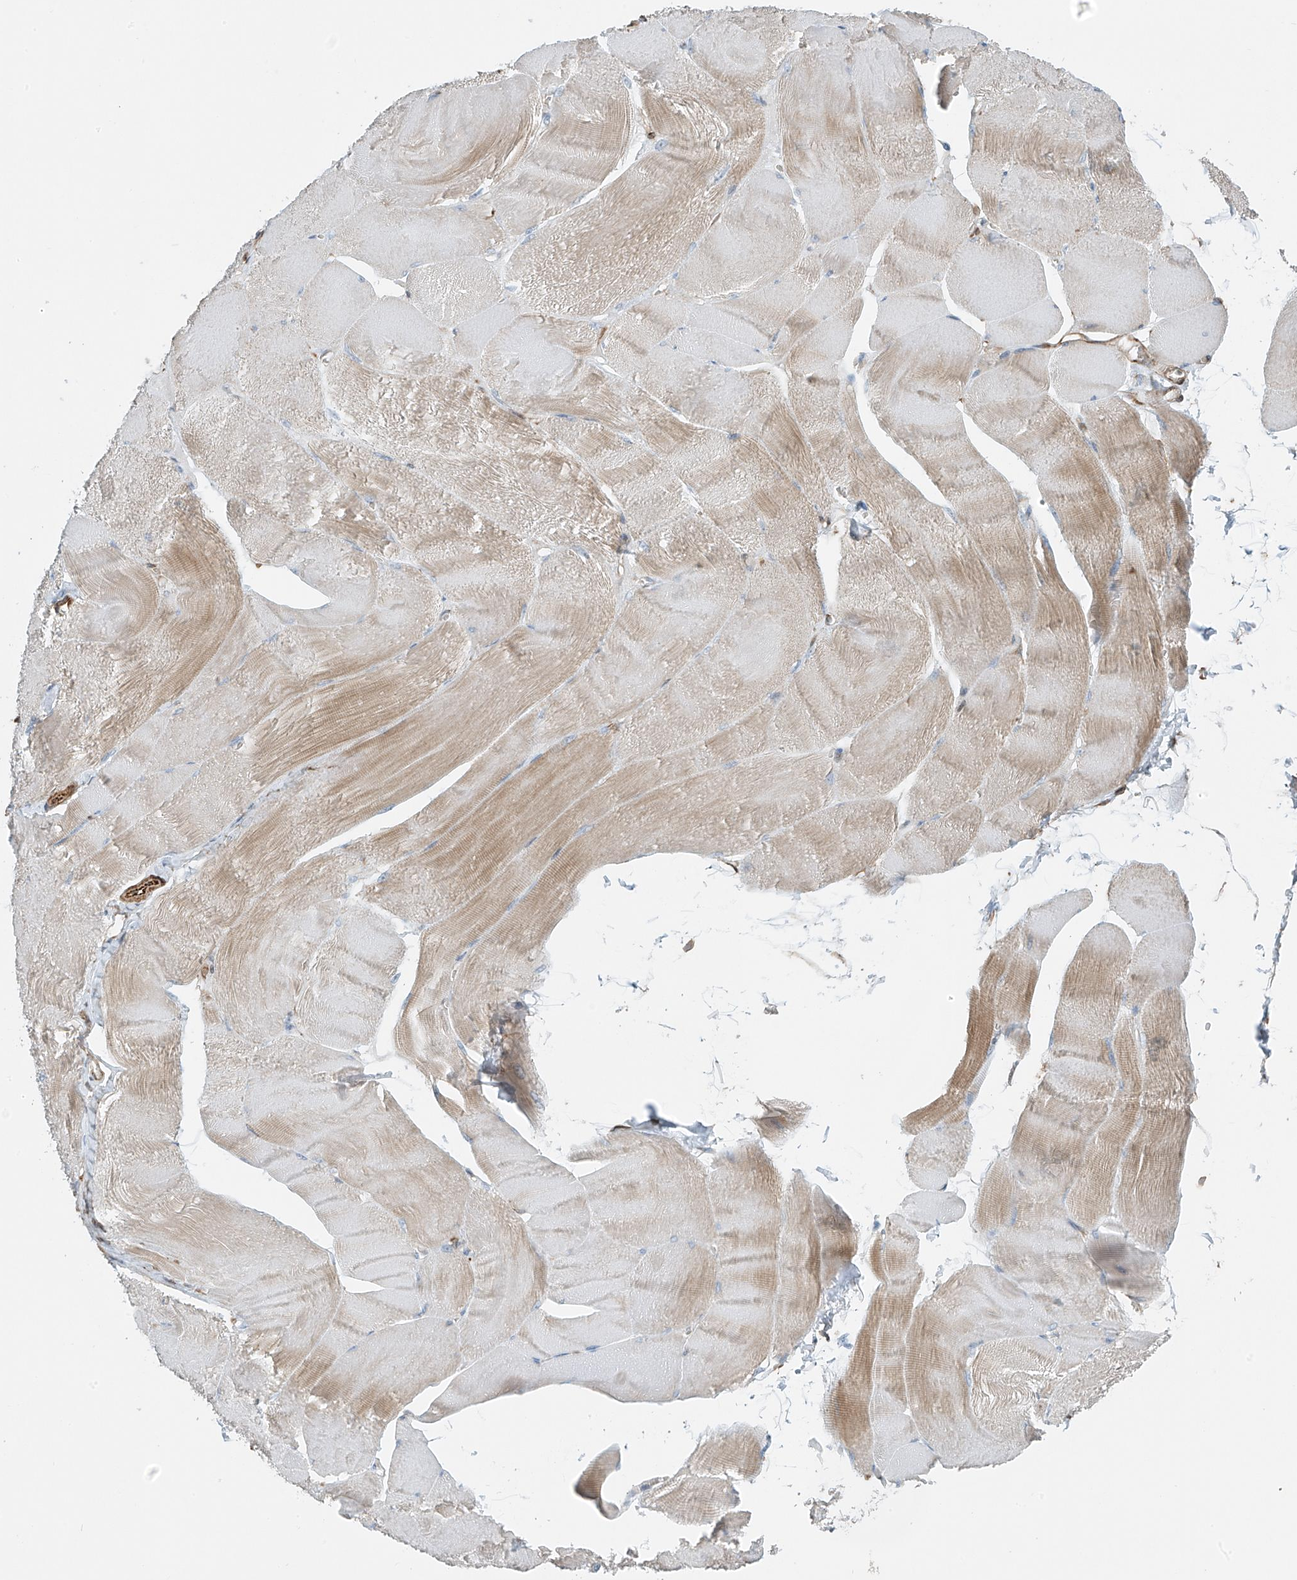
{"staining": {"intensity": "weak", "quantity": "25%-75%", "location": "cytoplasmic/membranous"}, "tissue": "skeletal muscle", "cell_type": "Myocytes", "image_type": "normal", "snomed": [{"axis": "morphology", "description": "Normal tissue, NOS"}, {"axis": "morphology", "description": "Basal cell carcinoma"}, {"axis": "topography", "description": "Skeletal muscle"}], "caption": "IHC of benign human skeletal muscle displays low levels of weak cytoplasmic/membranous positivity in about 25%-75% of myocytes. (brown staining indicates protein expression, while blue staining denotes nuclei).", "gene": "SH3BGRL3", "patient": {"sex": "female", "age": 64}}